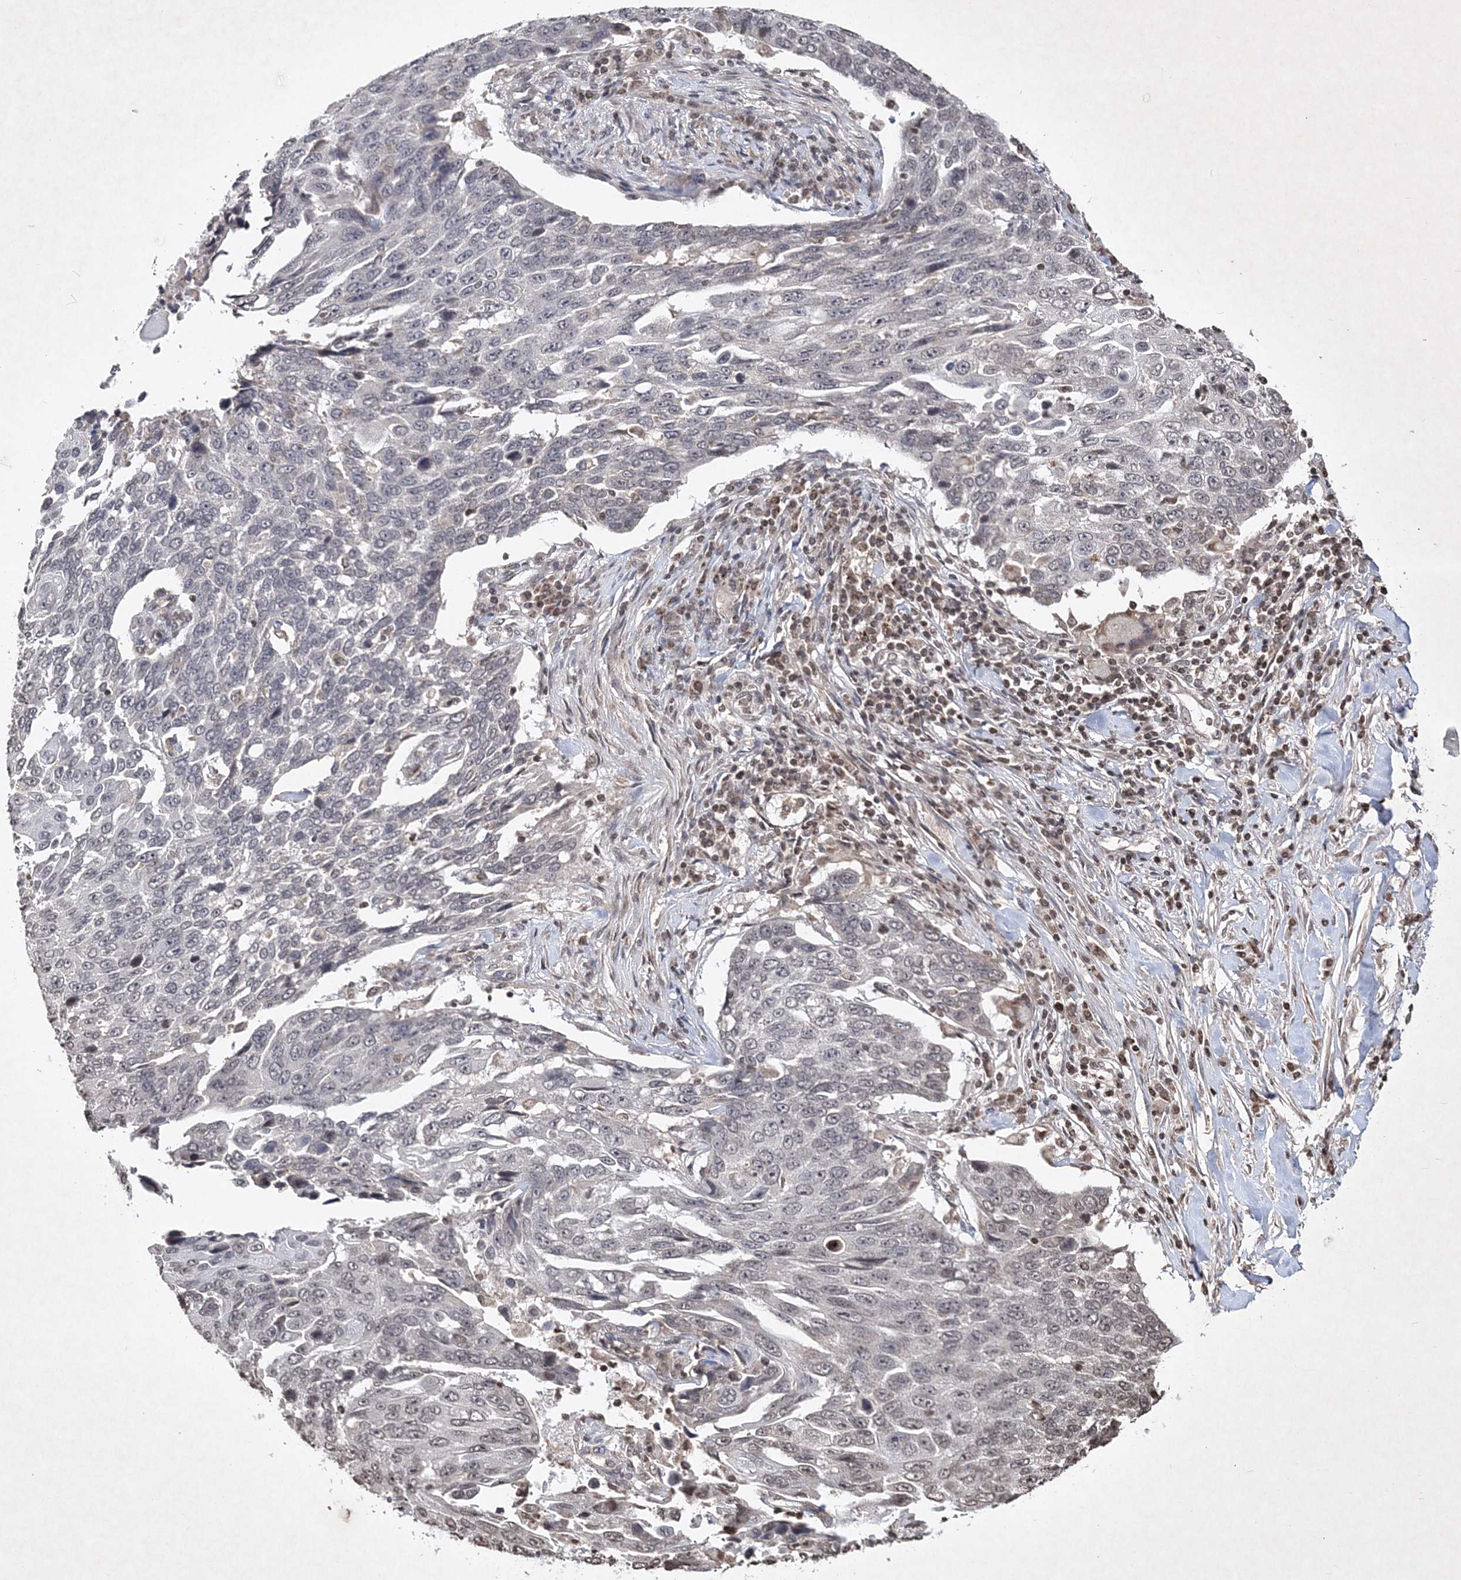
{"staining": {"intensity": "weak", "quantity": "<25%", "location": "nuclear"}, "tissue": "lung cancer", "cell_type": "Tumor cells", "image_type": "cancer", "snomed": [{"axis": "morphology", "description": "Squamous cell carcinoma, NOS"}, {"axis": "topography", "description": "Lung"}], "caption": "Immunohistochemistry of lung squamous cell carcinoma exhibits no expression in tumor cells. Nuclei are stained in blue.", "gene": "SOWAHB", "patient": {"sex": "male", "age": 66}}